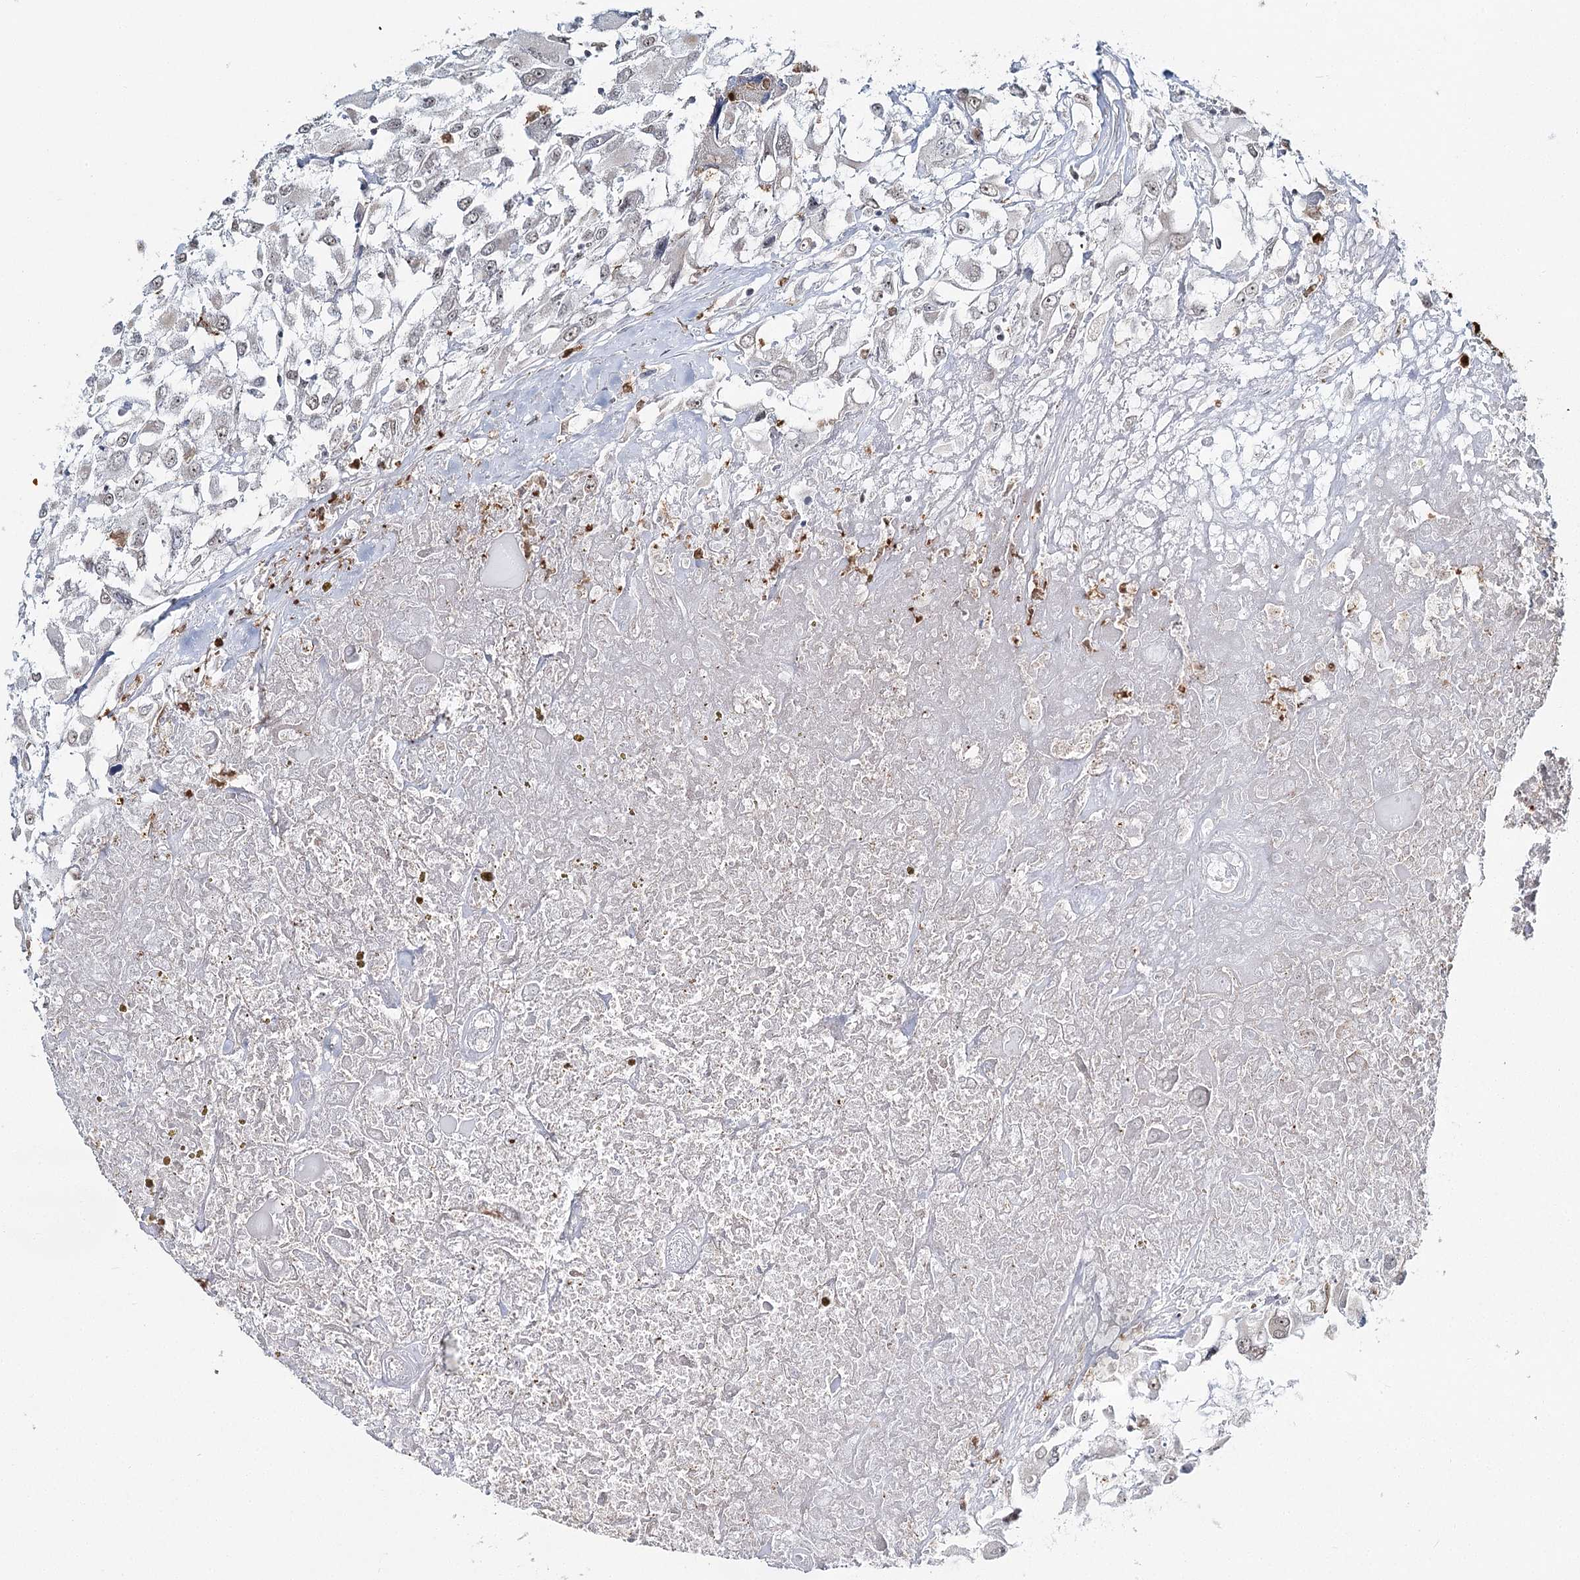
{"staining": {"intensity": "negative", "quantity": "none", "location": "none"}, "tissue": "renal cancer", "cell_type": "Tumor cells", "image_type": "cancer", "snomed": [{"axis": "morphology", "description": "Adenocarcinoma, NOS"}, {"axis": "topography", "description": "Kidney"}], "caption": "High power microscopy histopathology image of an IHC micrograph of renal adenocarcinoma, revealing no significant positivity in tumor cells.", "gene": "ATAD1", "patient": {"sex": "female", "age": 52}}